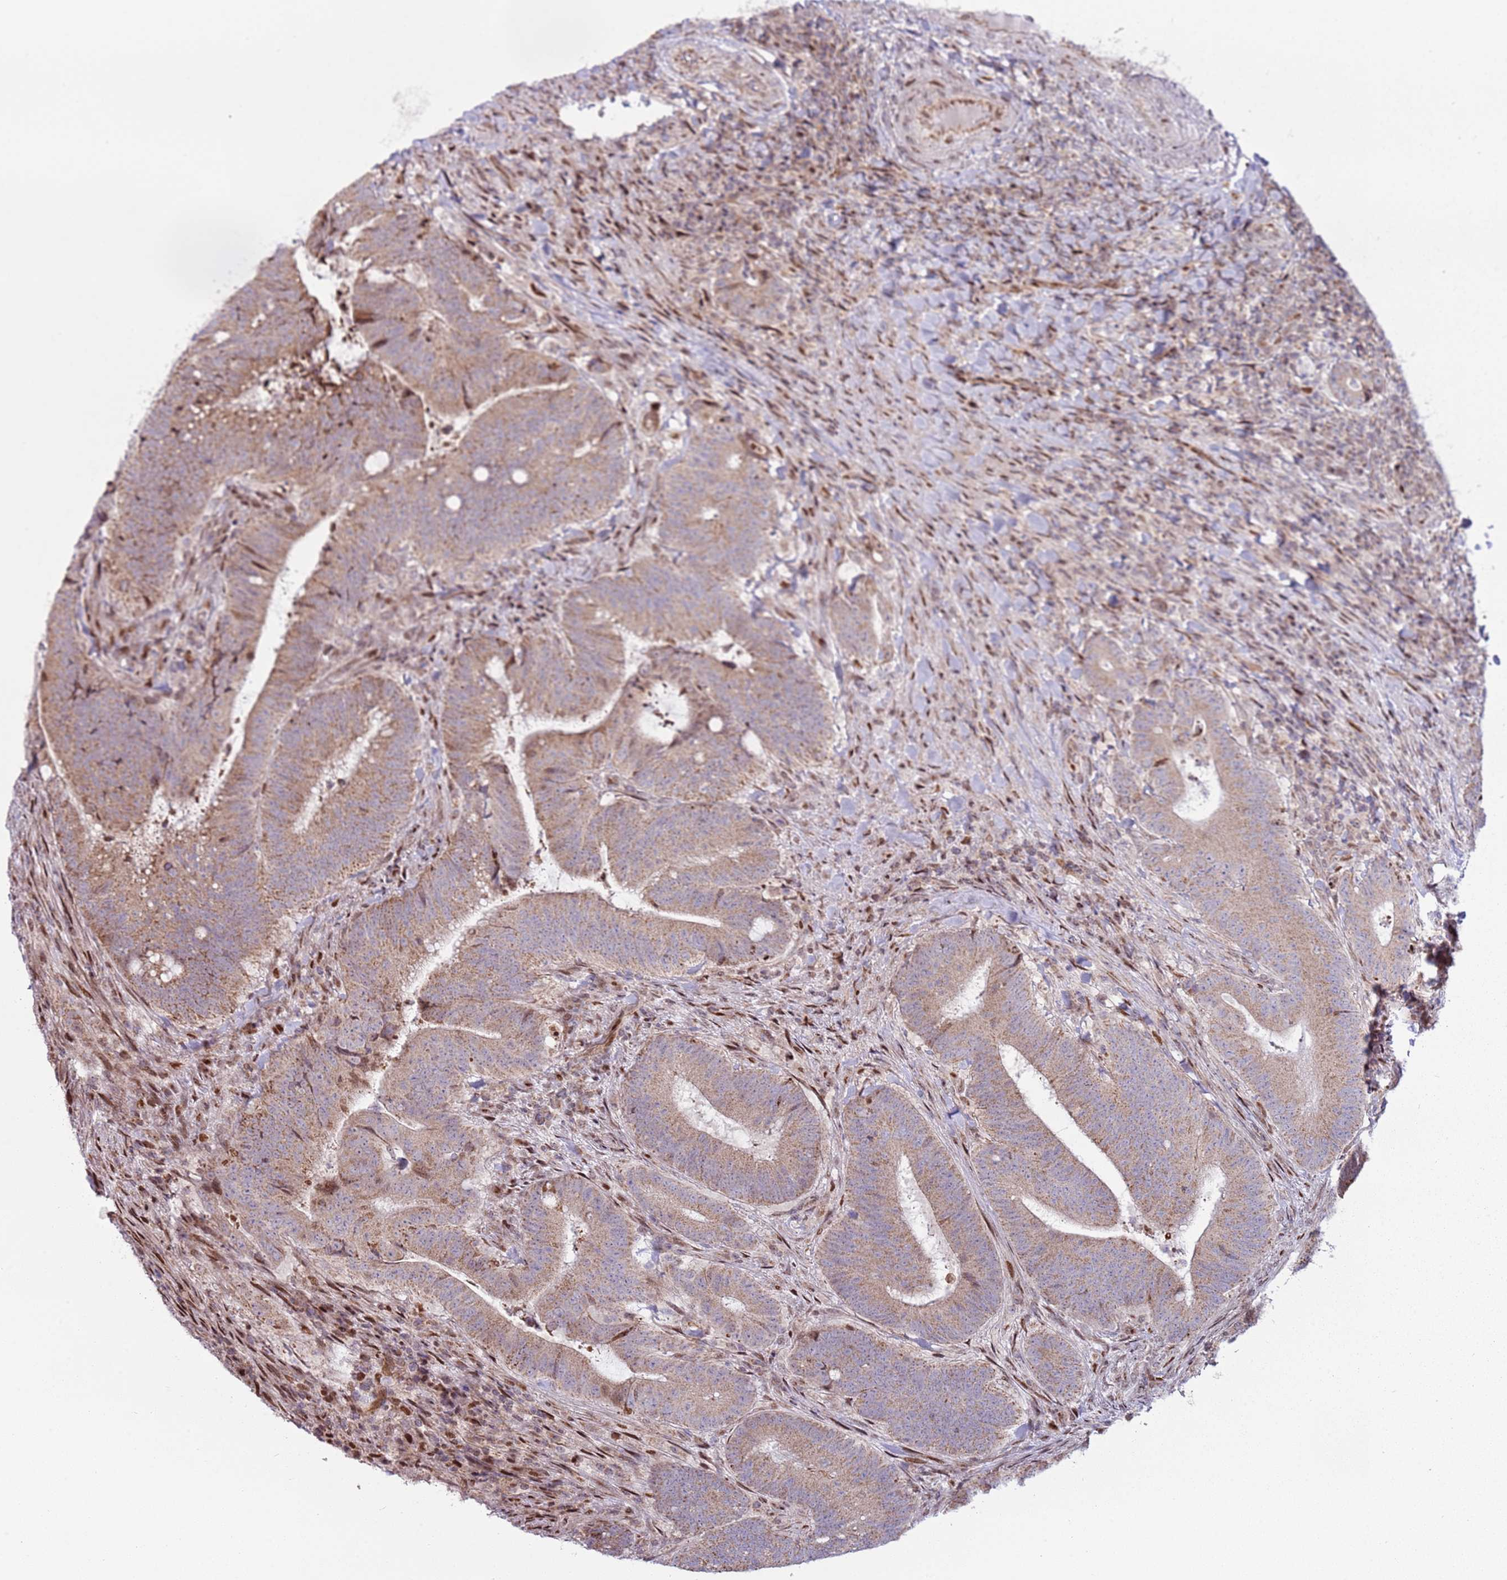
{"staining": {"intensity": "weak", "quantity": ">75%", "location": "cytoplasmic/membranous"}, "tissue": "colorectal cancer", "cell_type": "Tumor cells", "image_type": "cancer", "snomed": [{"axis": "morphology", "description": "Adenocarcinoma, NOS"}, {"axis": "topography", "description": "Colon"}], "caption": "This image shows colorectal adenocarcinoma stained with IHC to label a protein in brown. The cytoplasmic/membranous of tumor cells show weak positivity for the protein. Nuclei are counter-stained blue.", "gene": "PCTP", "patient": {"sex": "female", "age": 43}}